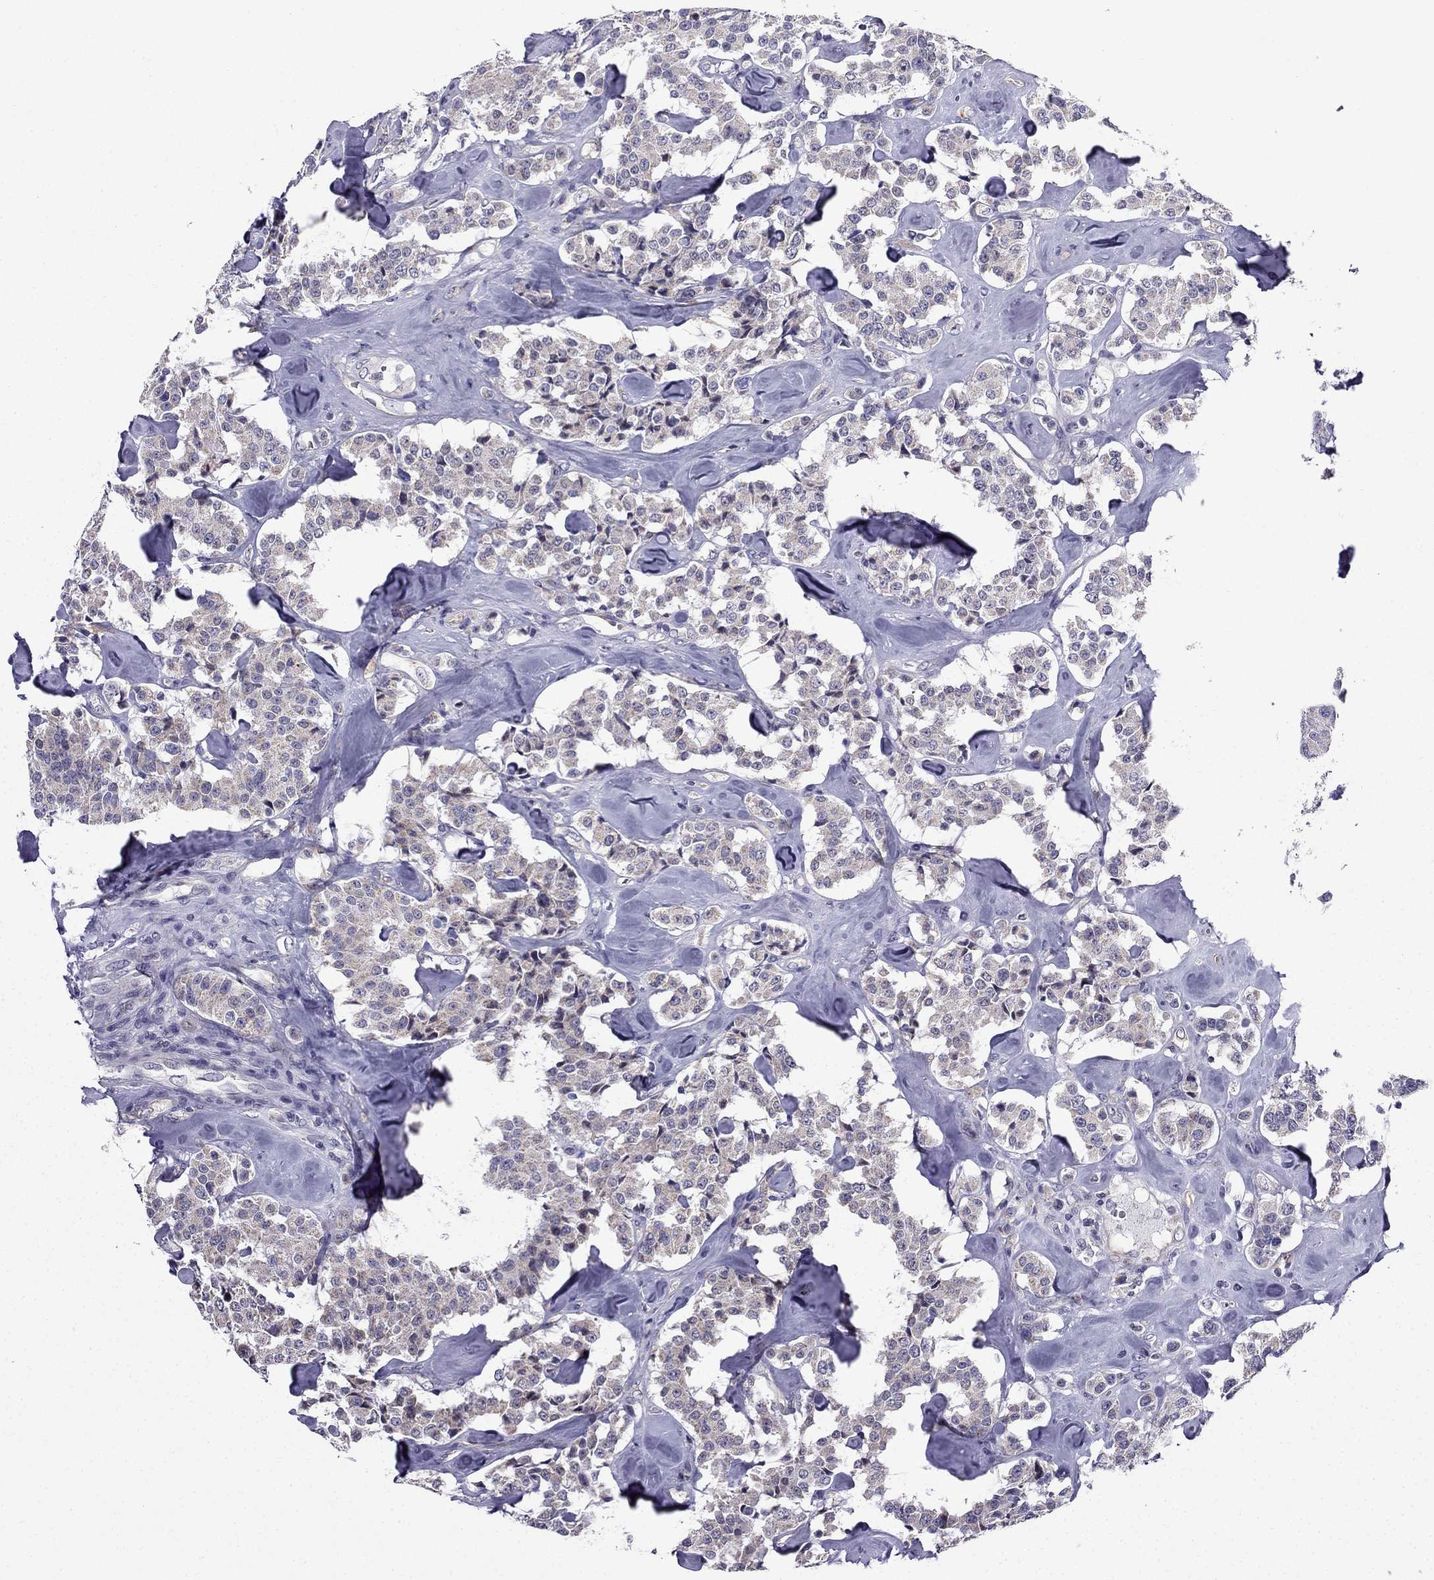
{"staining": {"intensity": "weak", "quantity": "<25%", "location": "cytoplasmic/membranous"}, "tissue": "carcinoid", "cell_type": "Tumor cells", "image_type": "cancer", "snomed": [{"axis": "morphology", "description": "Carcinoid, malignant, NOS"}, {"axis": "topography", "description": "Pancreas"}], "caption": "DAB (3,3'-diaminobenzidine) immunohistochemical staining of carcinoid (malignant) displays no significant staining in tumor cells.", "gene": "SLC6A2", "patient": {"sex": "male", "age": 41}}